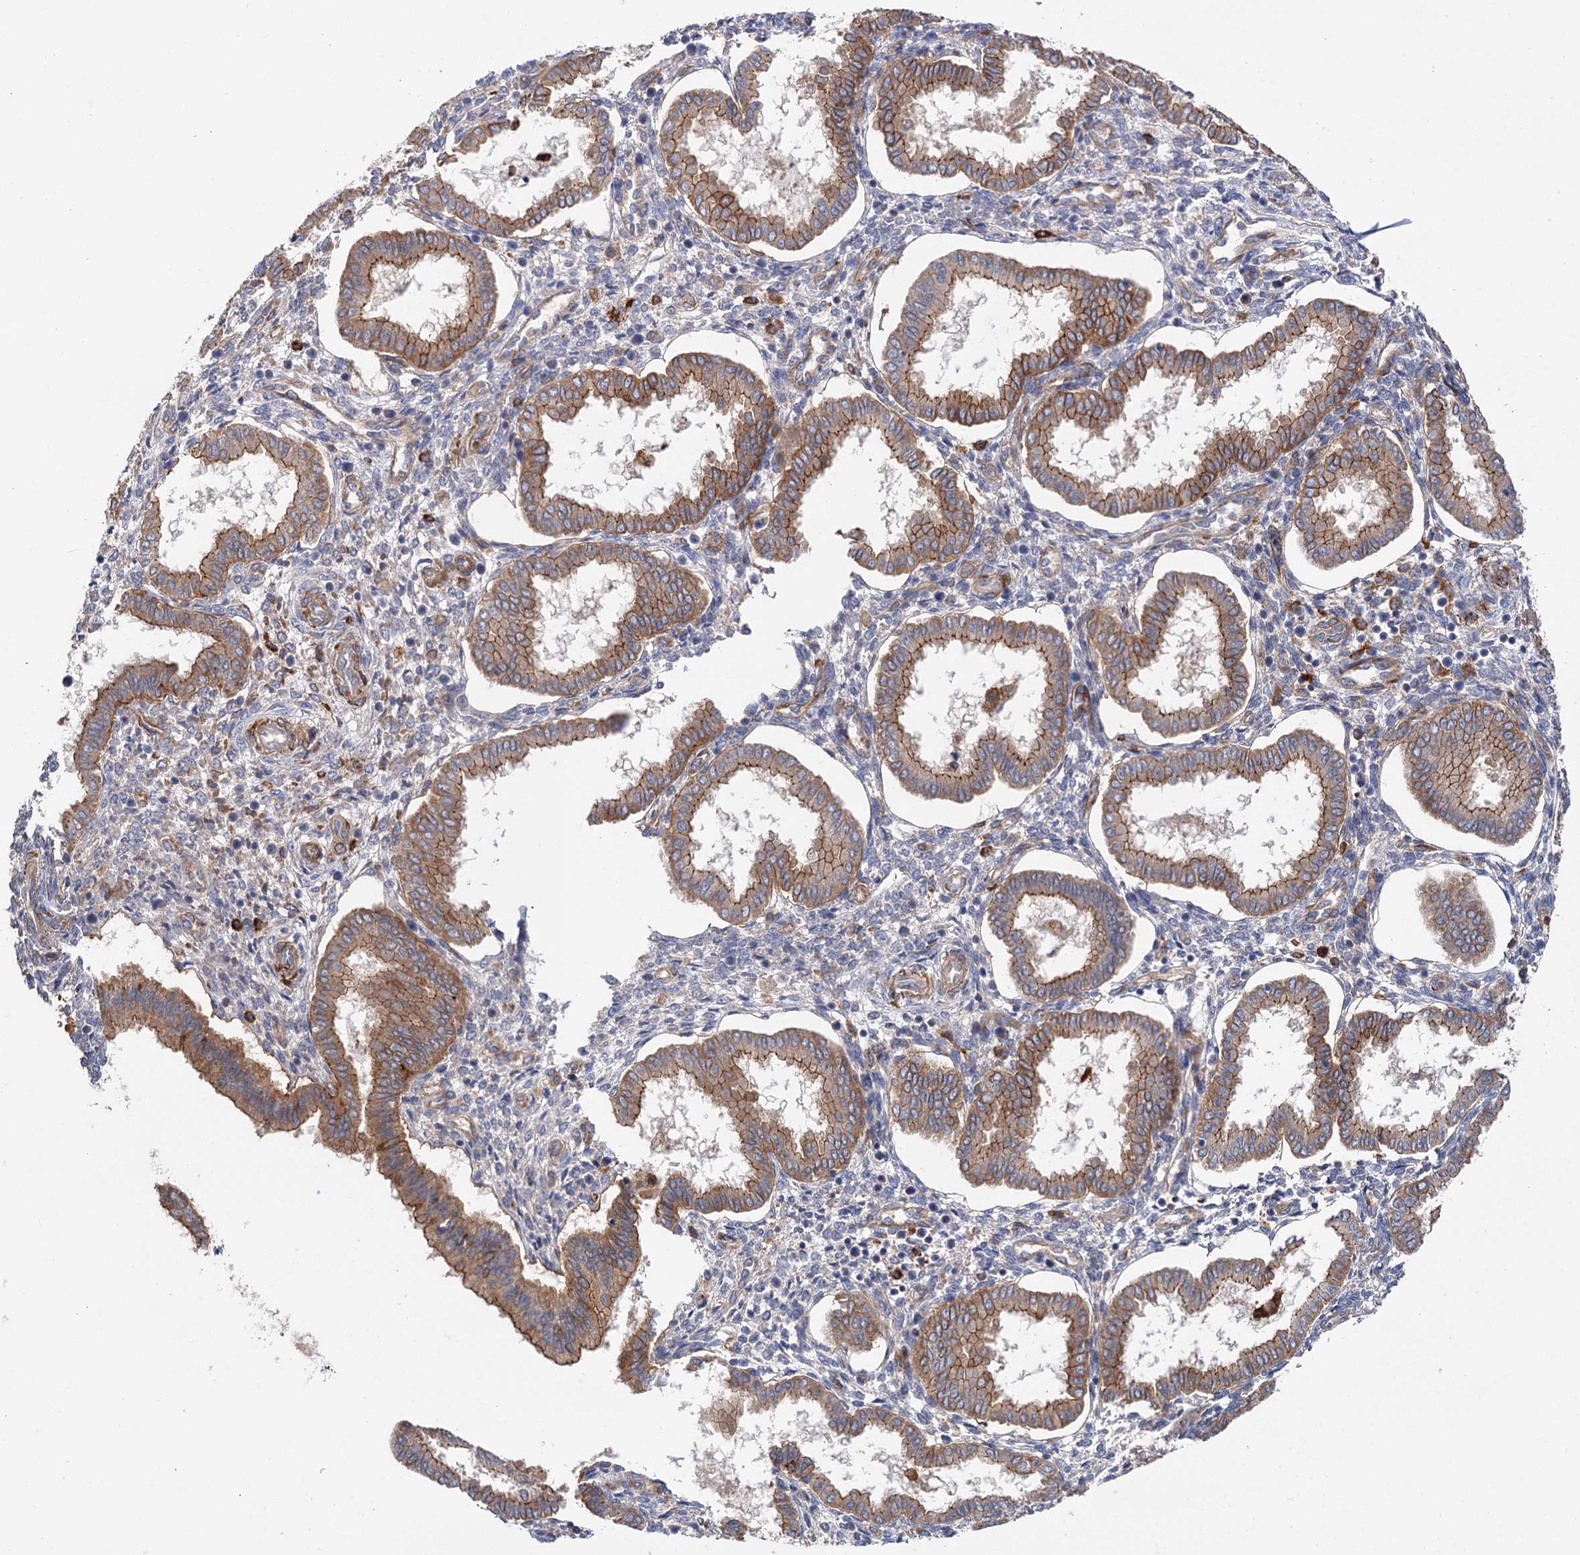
{"staining": {"intensity": "negative", "quantity": "none", "location": "none"}, "tissue": "endometrium", "cell_type": "Cells in endometrial stroma", "image_type": "normal", "snomed": [{"axis": "morphology", "description": "Normal tissue, NOS"}, {"axis": "topography", "description": "Endometrium"}], "caption": "The image demonstrates no significant staining in cells in endometrial stroma of endometrium.", "gene": "CSAD", "patient": {"sex": "female", "age": 24}}